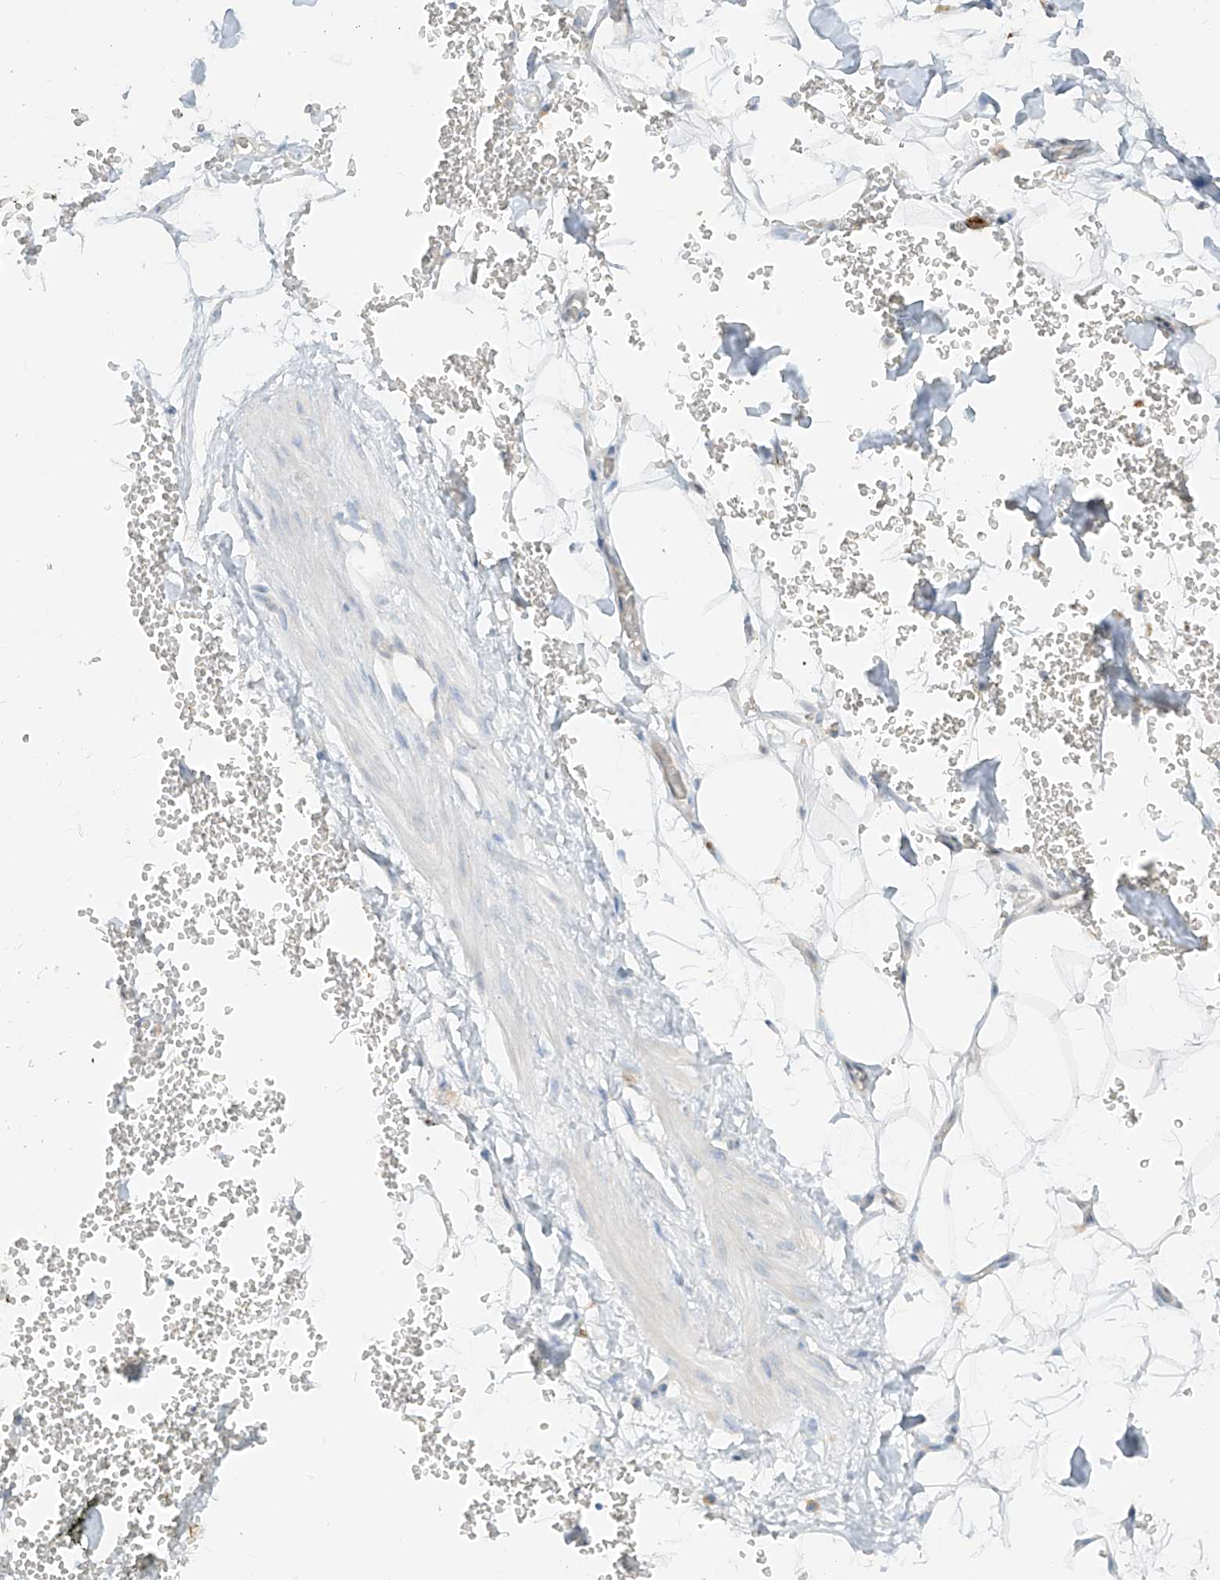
{"staining": {"intensity": "negative", "quantity": "none", "location": "none"}, "tissue": "adipose tissue", "cell_type": "Adipocytes", "image_type": "normal", "snomed": [{"axis": "morphology", "description": "Normal tissue, NOS"}, {"axis": "morphology", "description": "Adenocarcinoma, NOS"}, {"axis": "topography", "description": "Pancreas"}, {"axis": "topography", "description": "Peripheral nerve tissue"}], "caption": "High power microscopy micrograph of an immunohistochemistry (IHC) photomicrograph of unremarkable adipose tissue, revealing no significant staining in adipocytes.", "gene": "DGKQ", "patient": {"sex": "male", "age": 59}}